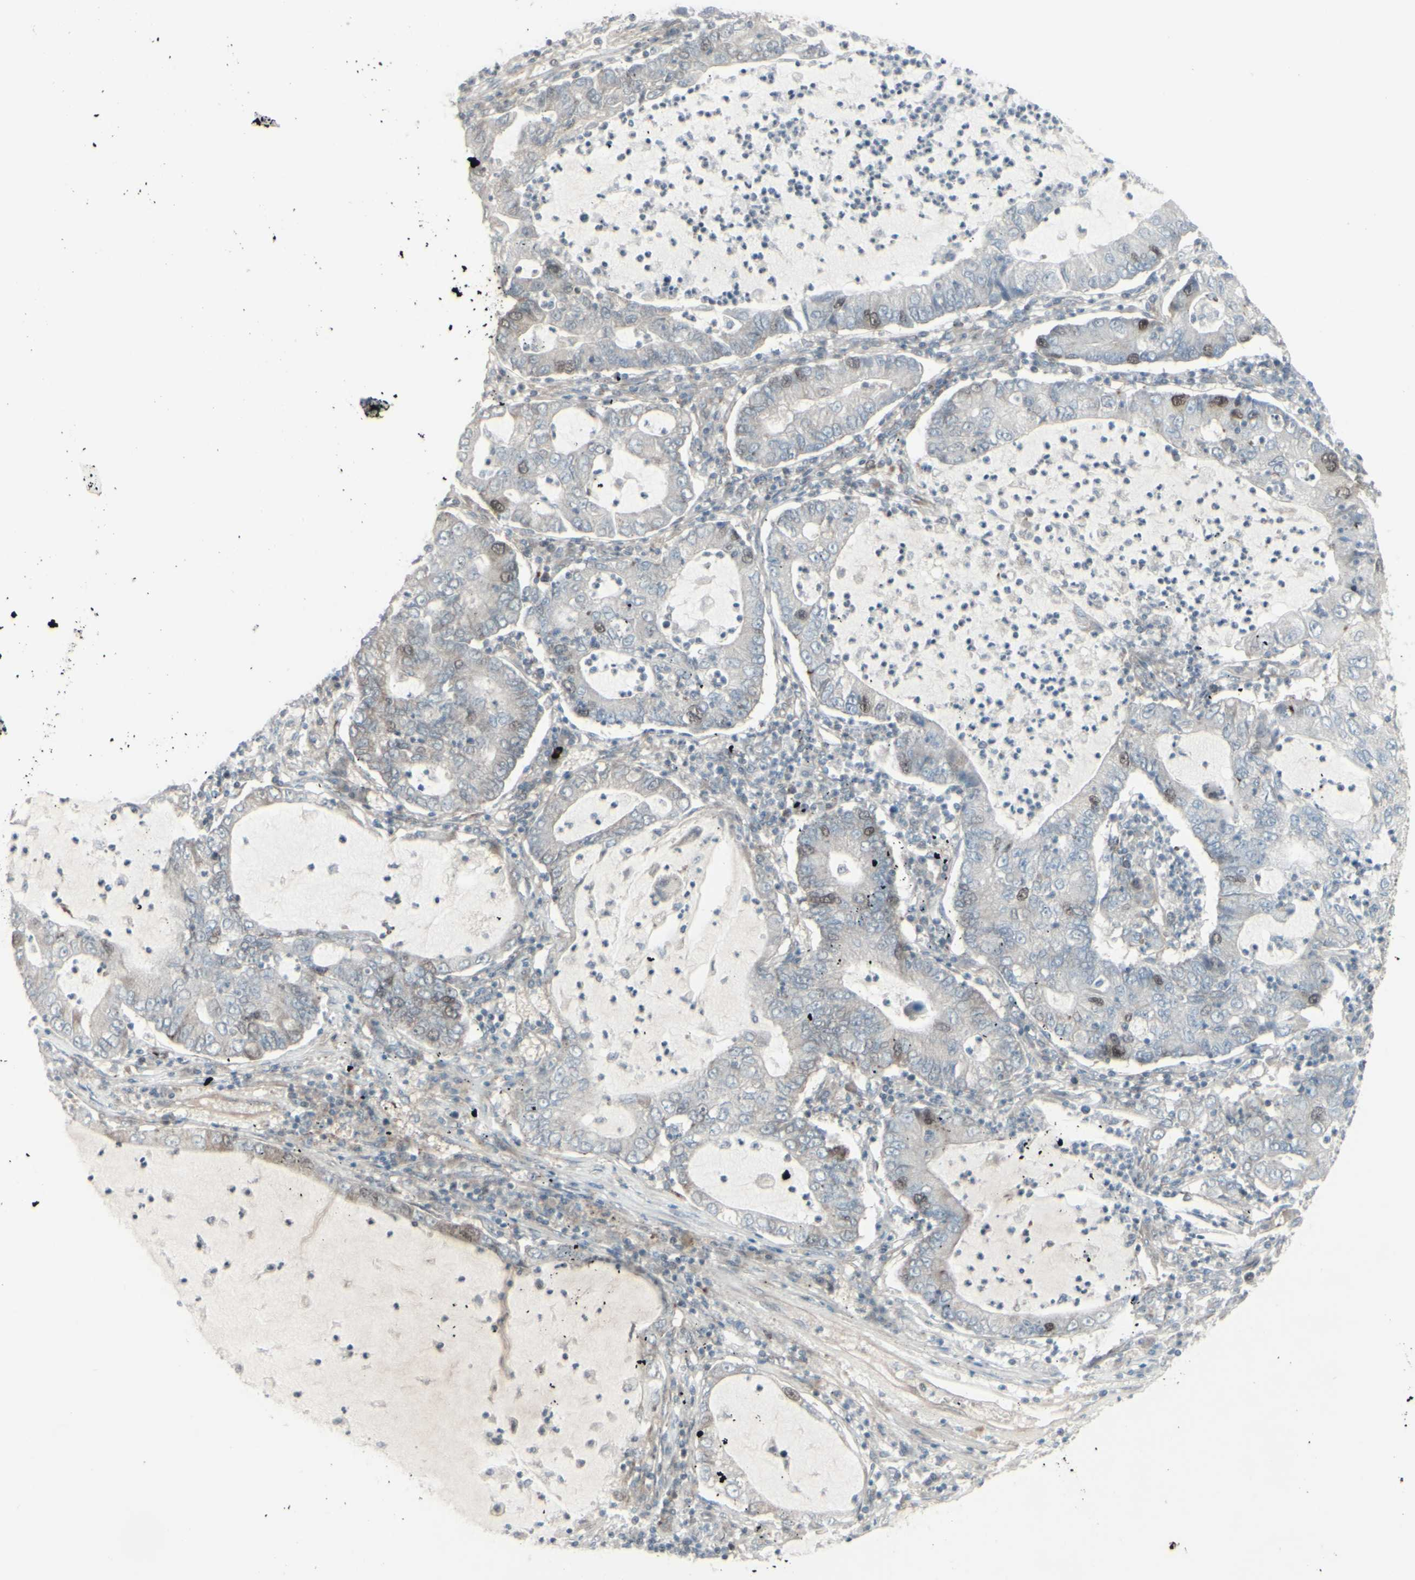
{"staining": {"intensity": "weak", "quantity": "<25%", "location": "nuclear"}, "tissue": "lung cancer", "cell_type": "Tumor cells", "image_type": "cancer", "snomed": [{"axis": "morphology", "description": "Adenocarcinoma, NOS"}, {"axis": "topography", "description": "Lung"}], "caption": "Tumor cells are negative for protein expression in human adenocarcinoma (lung).", "gene": "GMNN", "patient": {"sex": "female", "age": 51}}